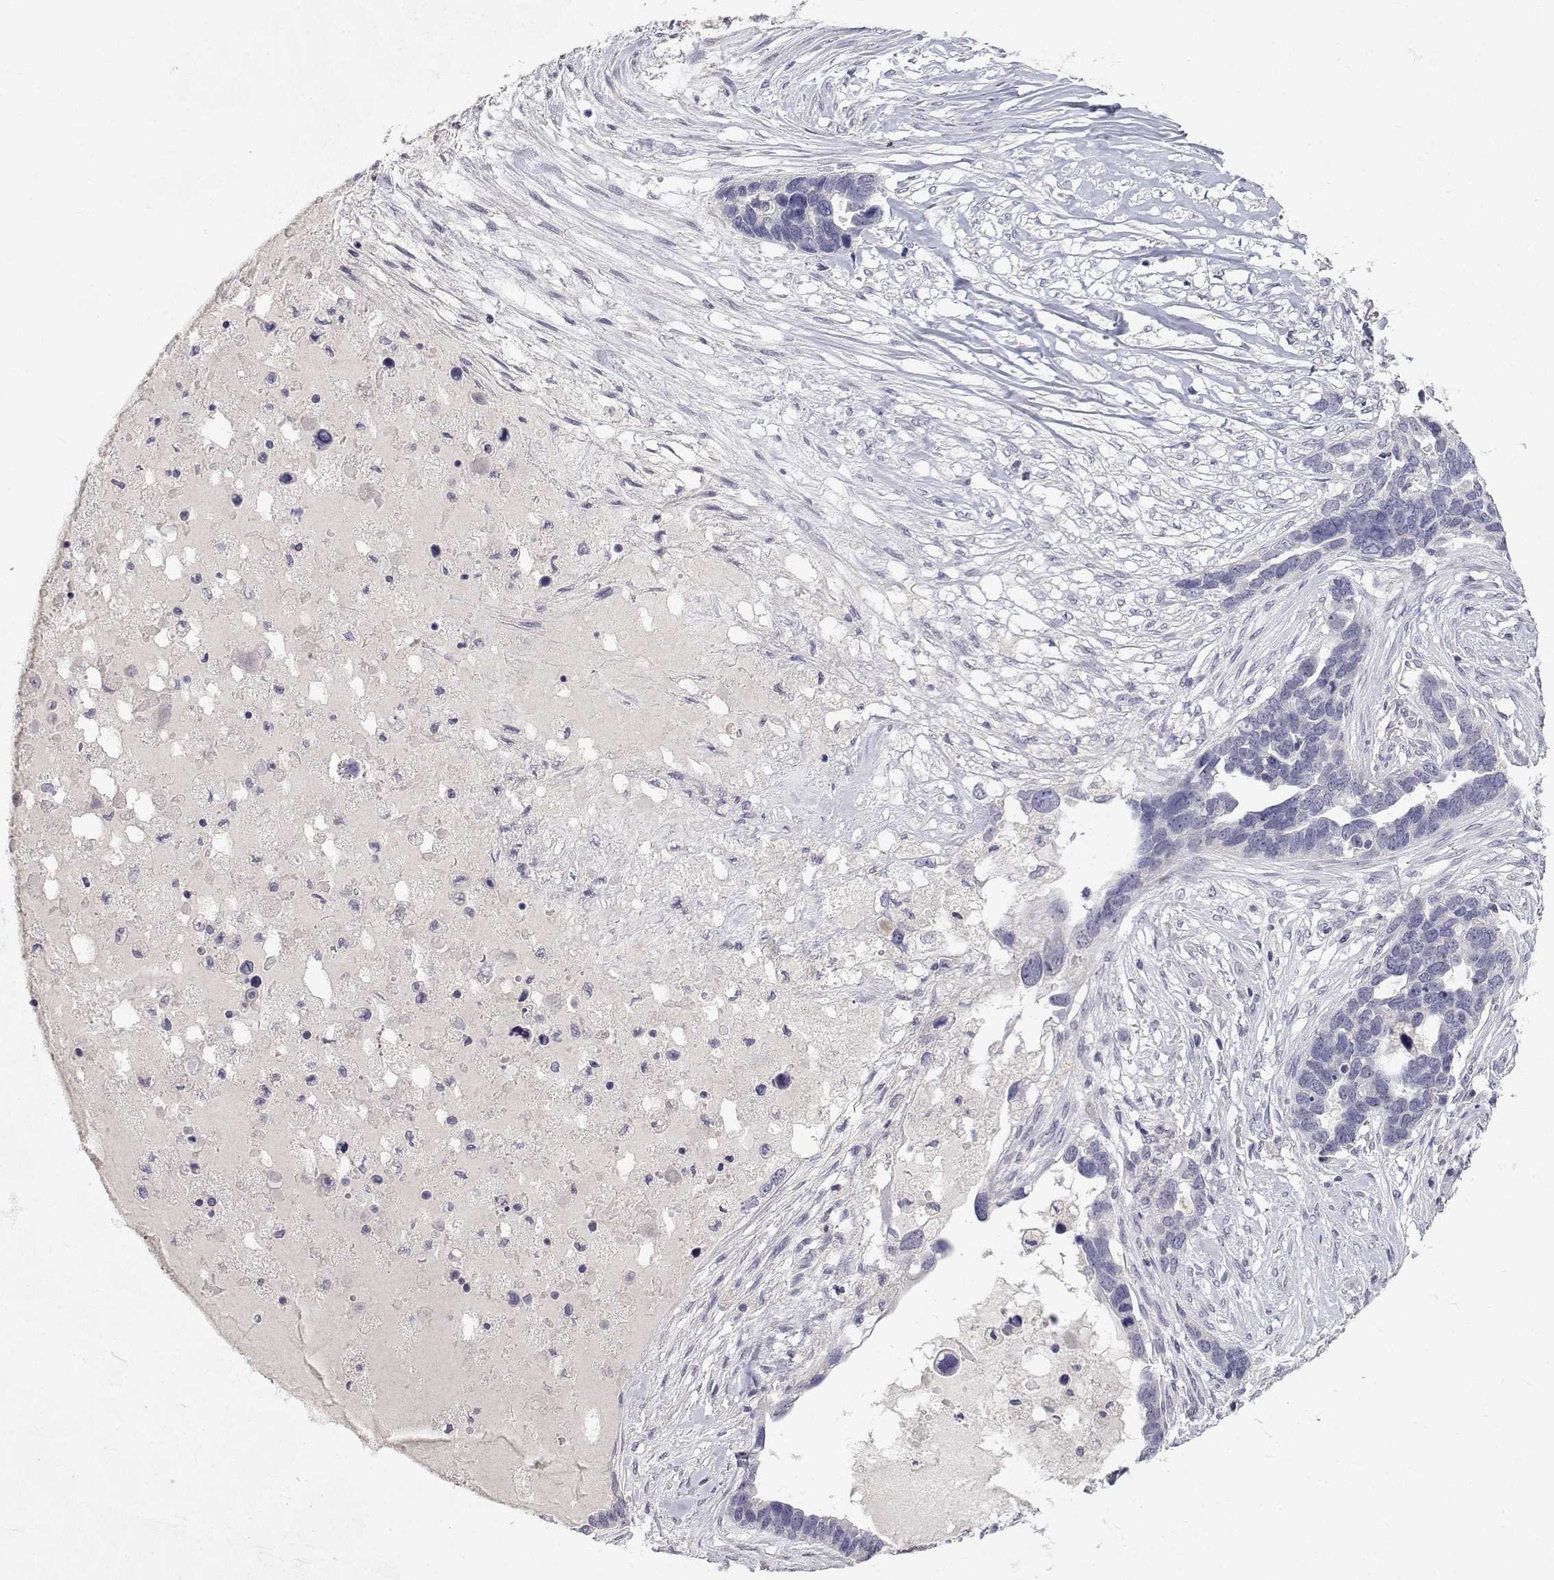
{"staining": {"intensity": "negative", "quantity": "none", "location": "none"}, "tissue": "ovarian cancer", "cell_type": "Tumor cells", "image_type": "cancer", "snomed": [{"axis": "morphology", "description": "Cystadenocarcinoma, serous, NOS"}, {"axis": "topography", "description": "Ovary"}], "caption": "Immunohistochemical staining of ovarian cancer shows no significant positivity in tumor cells.", "gene": "SLC6A3", "patient": {"sex": "female", "age": 54}}